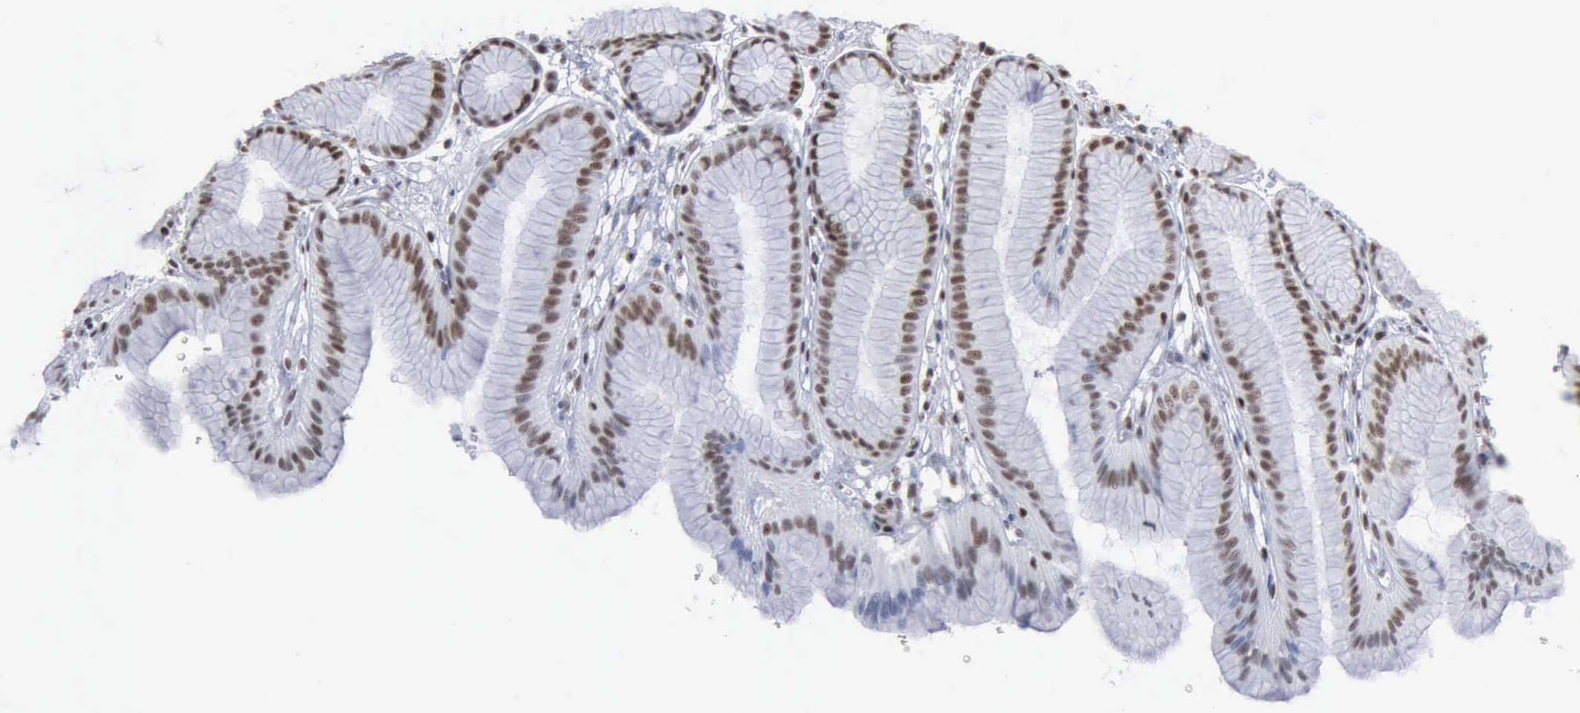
{"staining": {"intensity": "strong", "quantity": "25%-75%", "location": "nuclear"}, "tissue": "stomach", "cell_type": "Glandular cells", "image_type": "normal", "snomed": [{"axis": "morphology", "description": "Normal tissue, NOS"}, {"axis": "topography", "description": "Stomach"}], "caption": "Human stomach stained for a protein (brown) shows strong nuclear positive positivity in approximately 25%-75% of glandular cells.", "gene": "XPA", "patient": {"sex": "male", "age": 42}}